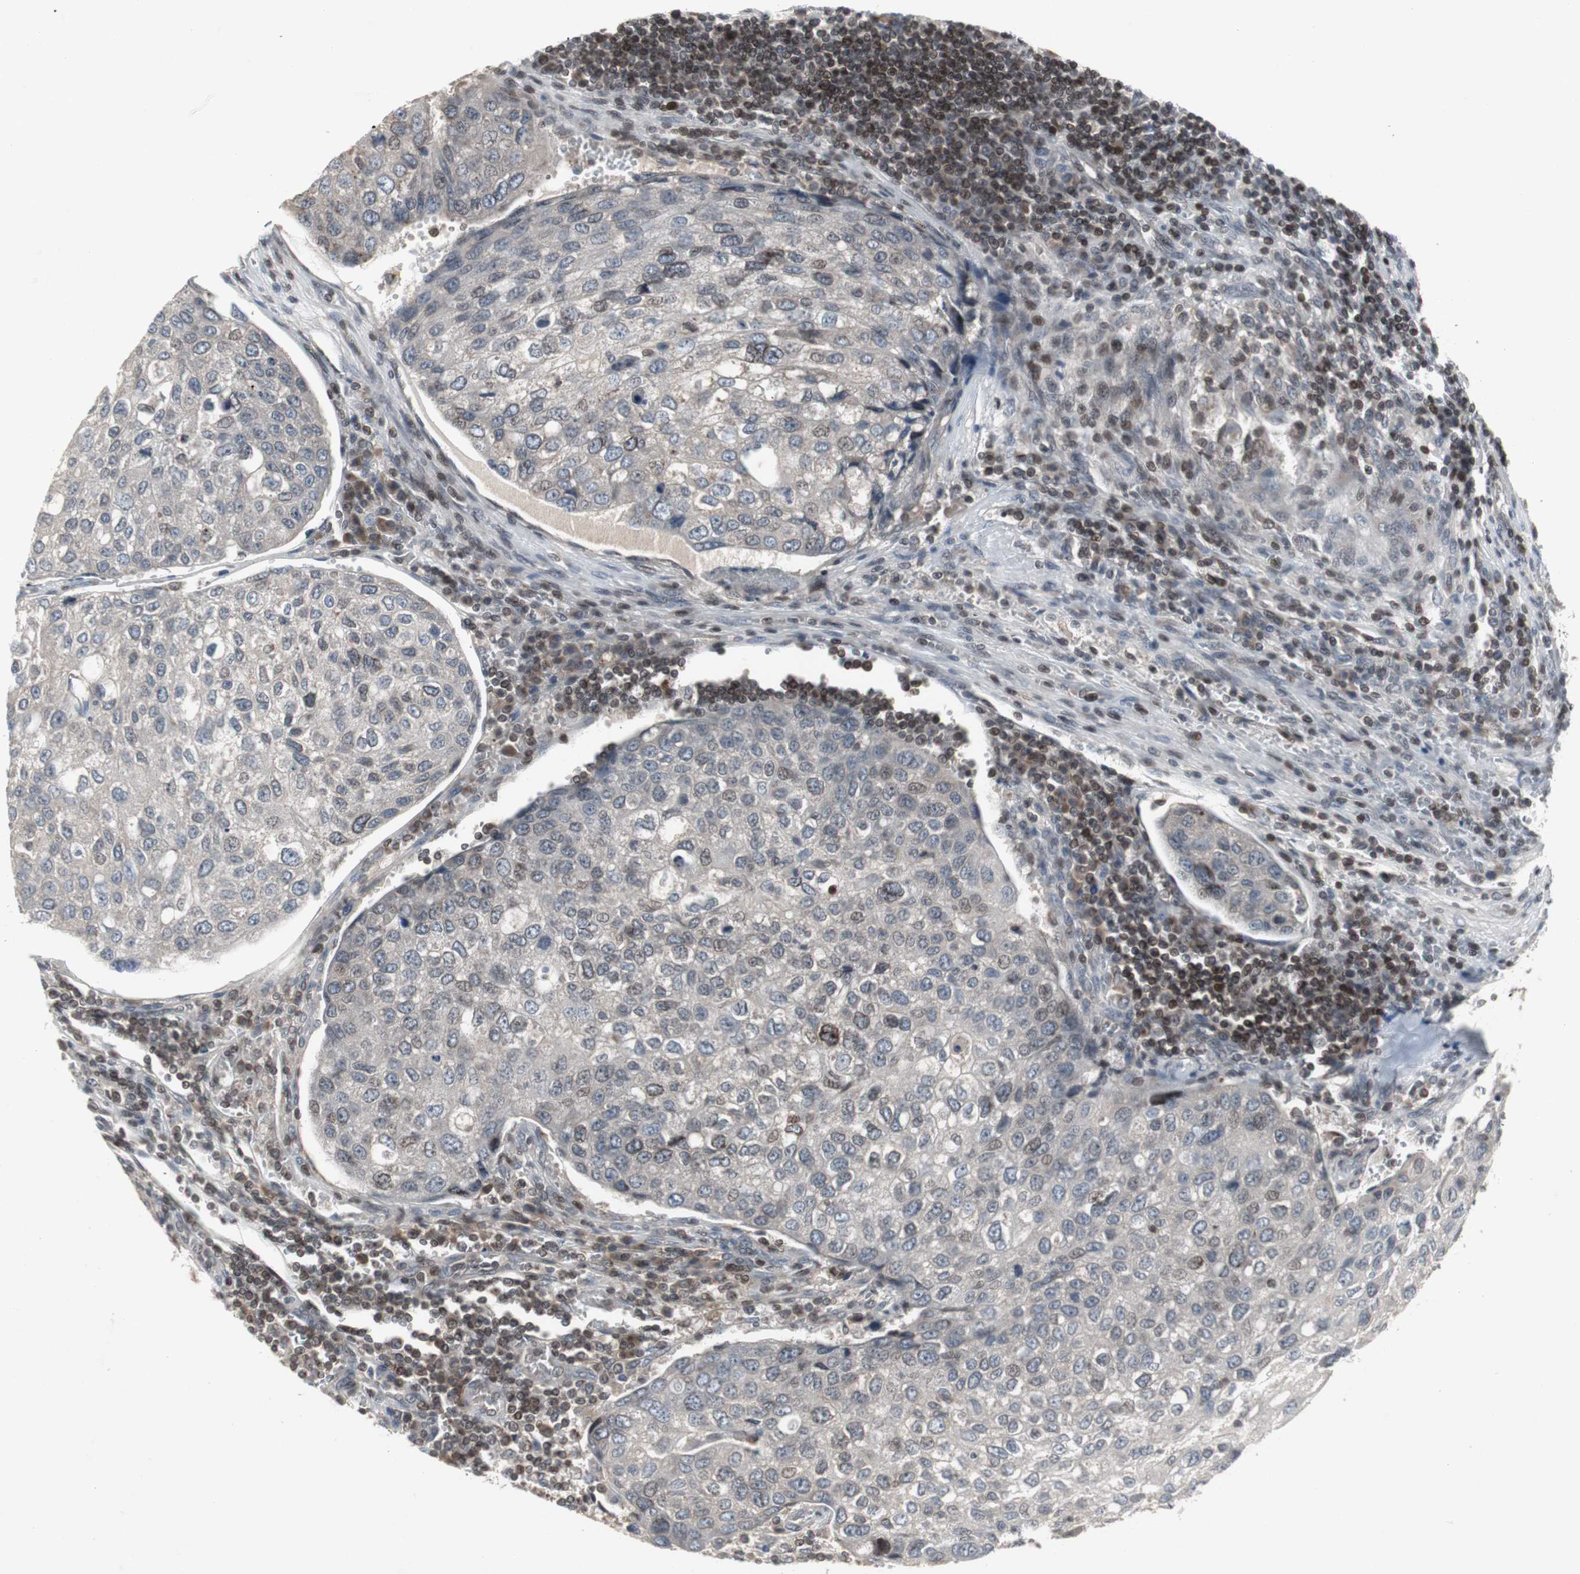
{"staining": {"intensity": "negative", "quantity": "none", "location": "none"}, "tissue": "urothelial cancer", "cell_type": "Tumor cells", "image_type": "cancer", "snomed": [{"axis": "morphology", "description": "Urothelial carcinoma, High grade"}, {"axis": "topography", "description": "Lymph node"}, {"axis": "topography", "description": "Urinary bladder"}], "caption": "A high-resolution histopathology image shows IHC staining of high-grade urothelial carcinoma, which demonstrates no significant positivity in tumor cells.", "gene": "ZNF396", "patient": {"sex": "male", "age": 51}}